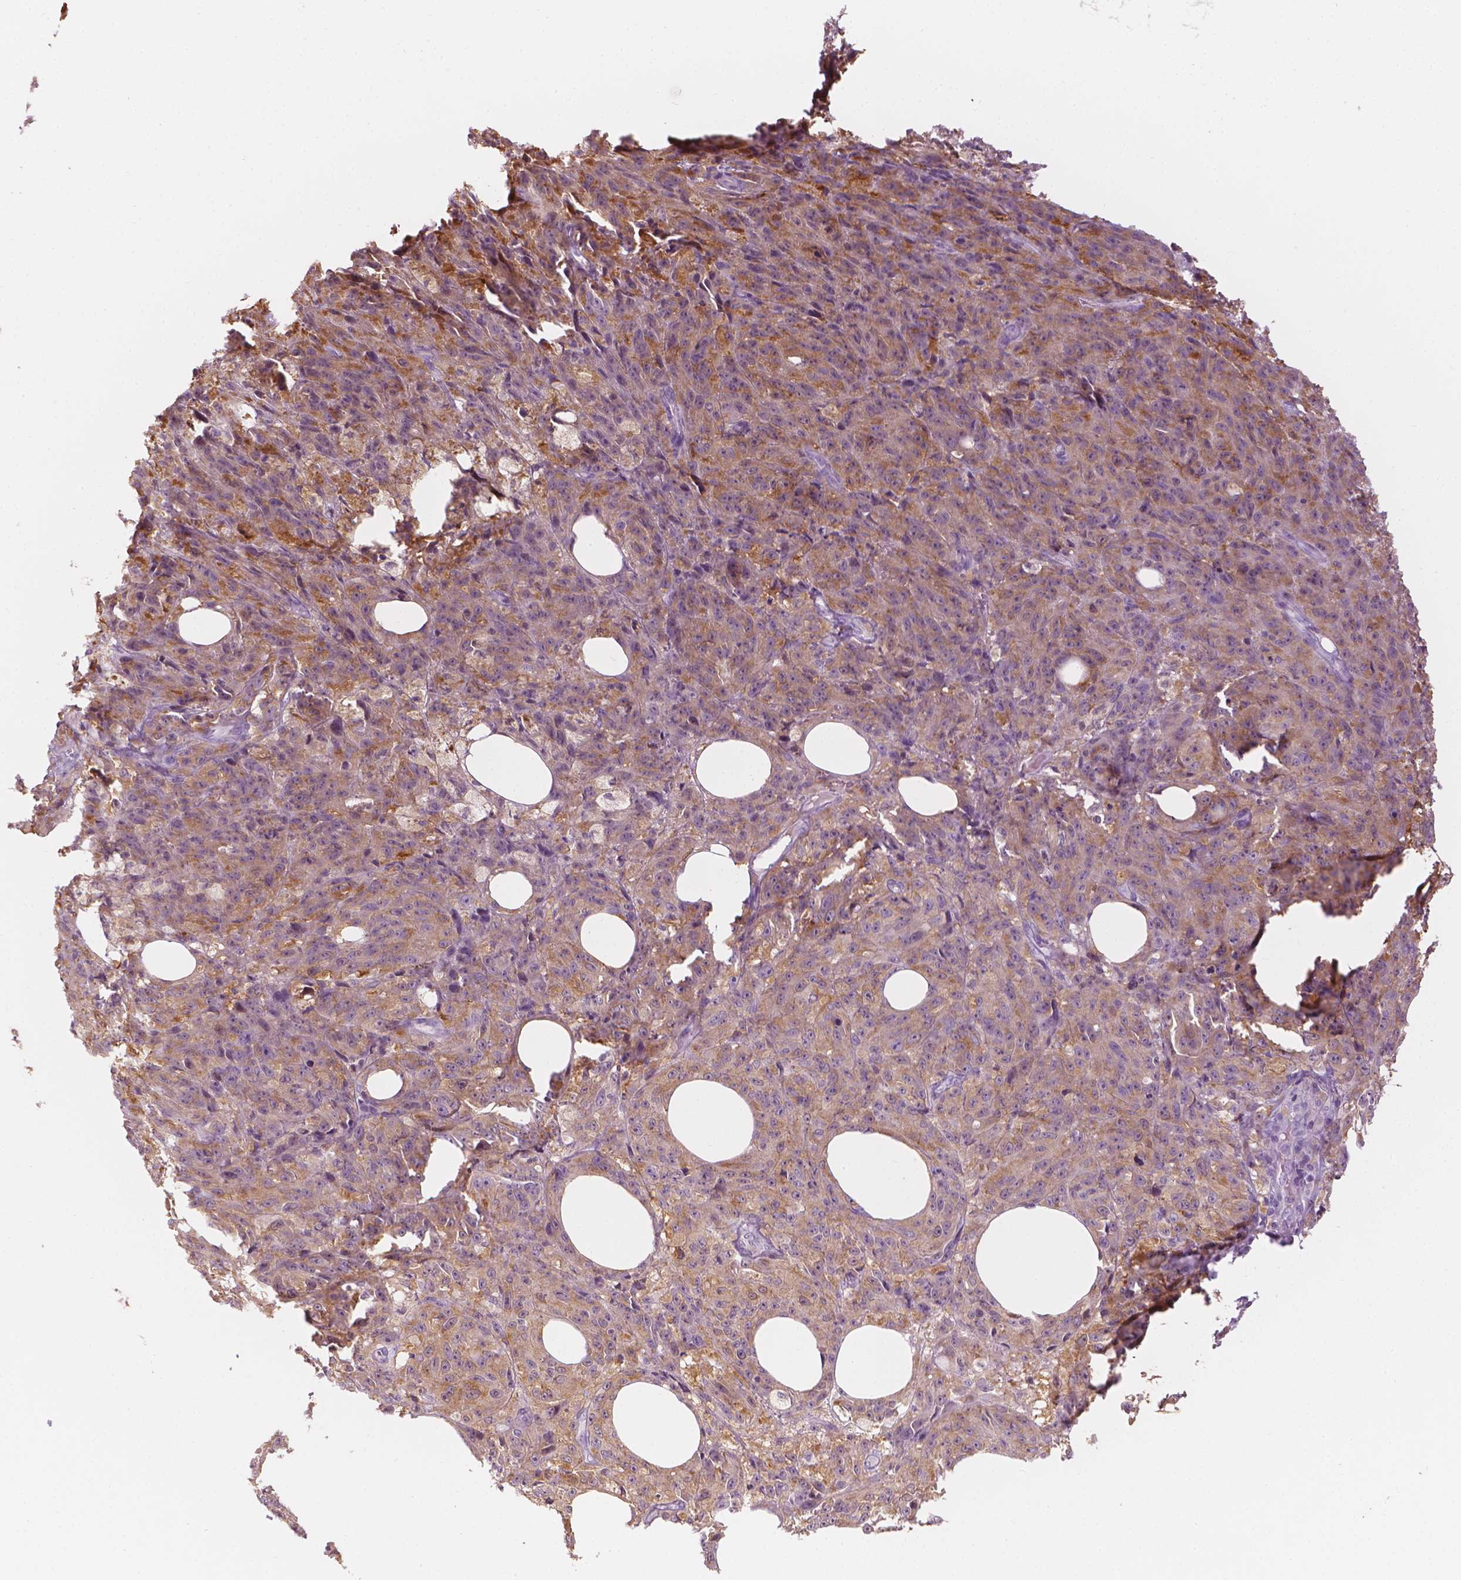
{"staining": {"intensity": "weak", "quantity": "25%-75%", "location": "cytoplasmic/membranous"}, "tissue": "melanoma", "cell_type": "Tumor cells", "image_type": "cancer", "snomed": [{"axis": "morphology", "description": "Malignant melanoma, NOS"}, {"axis": "topography", "description": "Skin"}], "caption": "Malignant melanoma was stained to show a protein in brown. There is low levels of weak cytoplasmic/membranous positivity in about 25%-75% of tumor cells. (DAB IHC, brown staining for protein, blue staining for nuclei).", "gene": "SHMT1", "patient": {"sex": "female", "age": 34}}